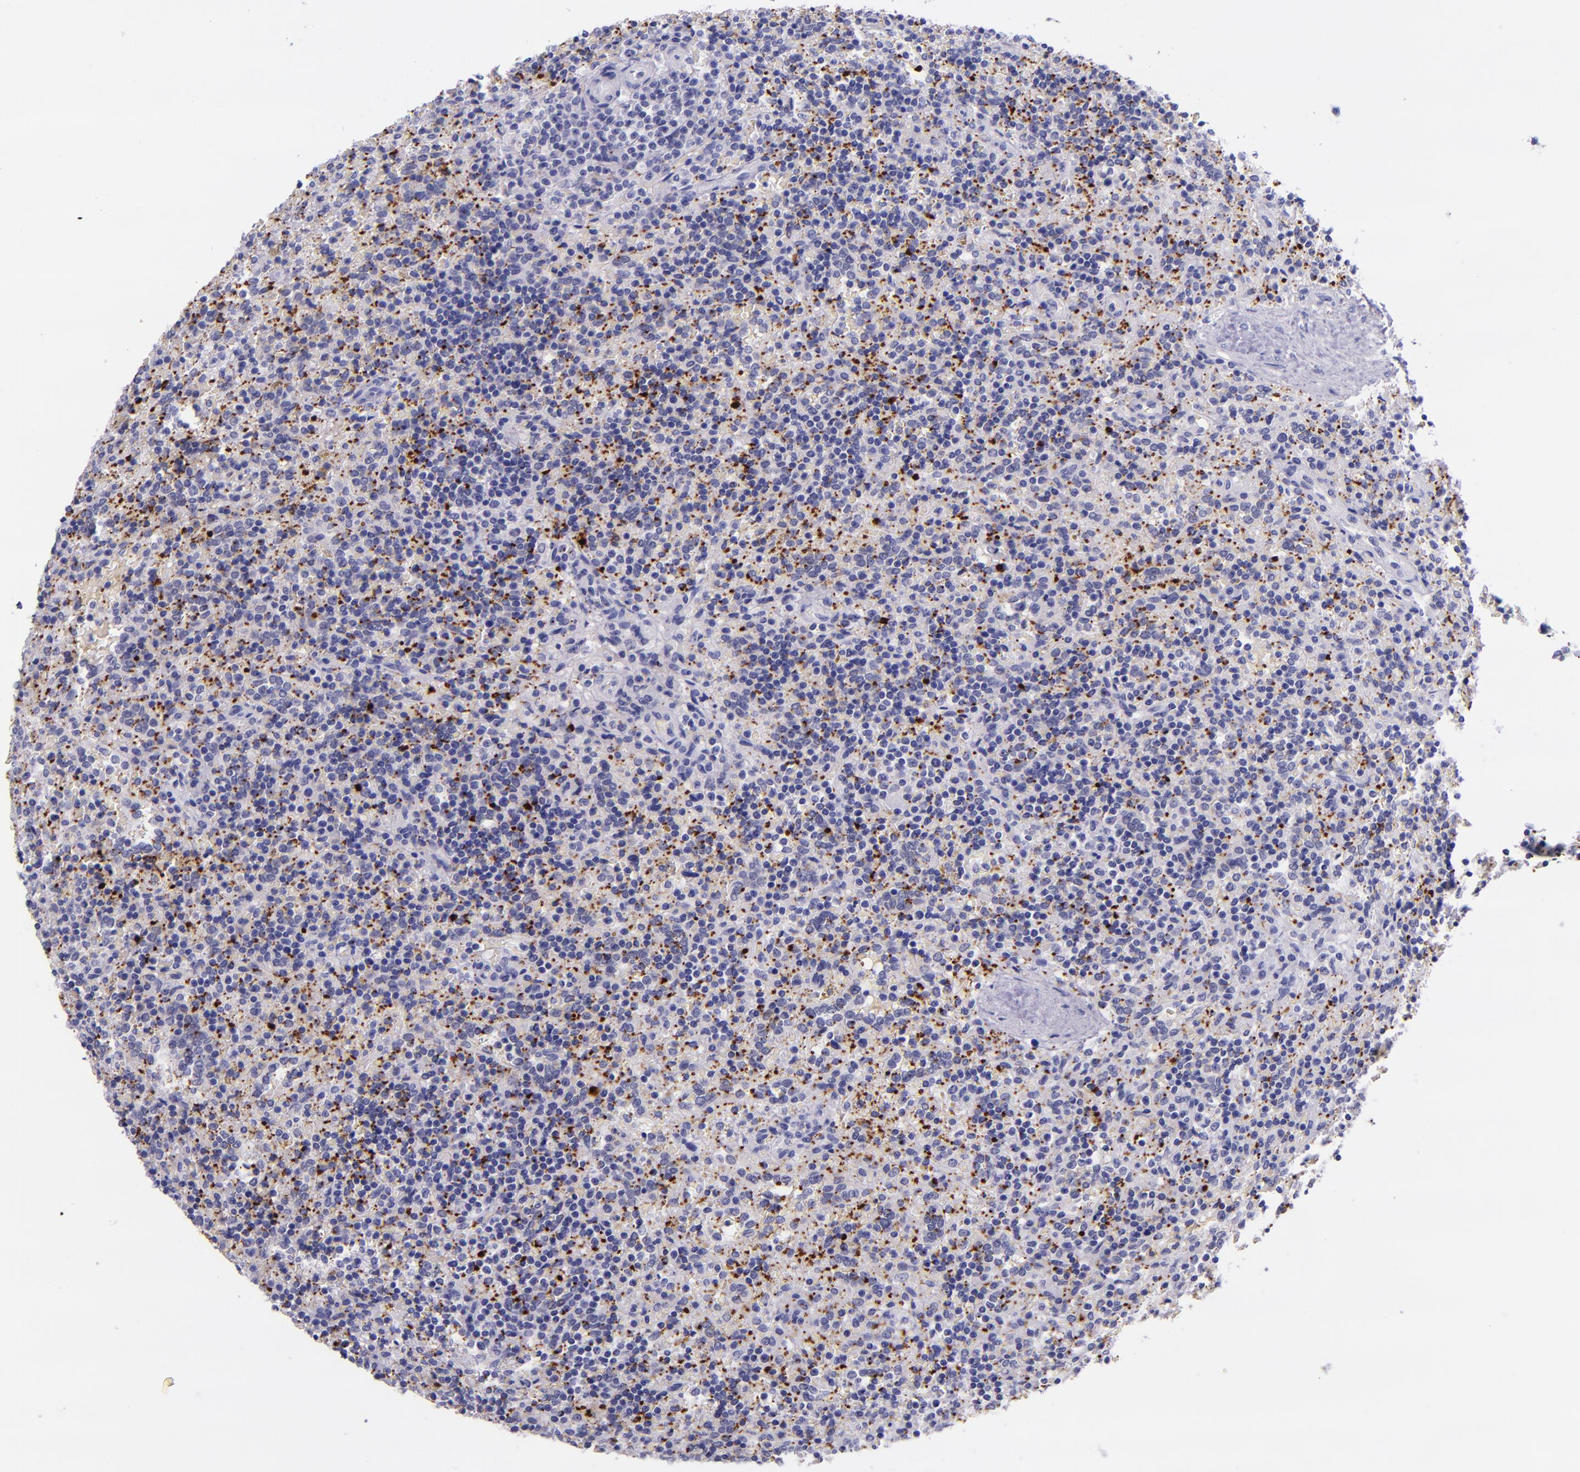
{"staining": {"intensity": "negative", "quantity": "none", "location": "none"}, "tissue": "lymphoma", "cell_type": "Tumor cells", "image_type": "cancer", "snomed": [{"axis": "morphology", "description": "Malignant lymphoma, non-Hodgkin's type, Low grade"}, {"axis": "topography", "description": "Spleen"}], "caption": "Tumor cells show no significant protein expression in lymphoma.", "gene": "SELE", "patient": {"sex": "male", "age": 67}}